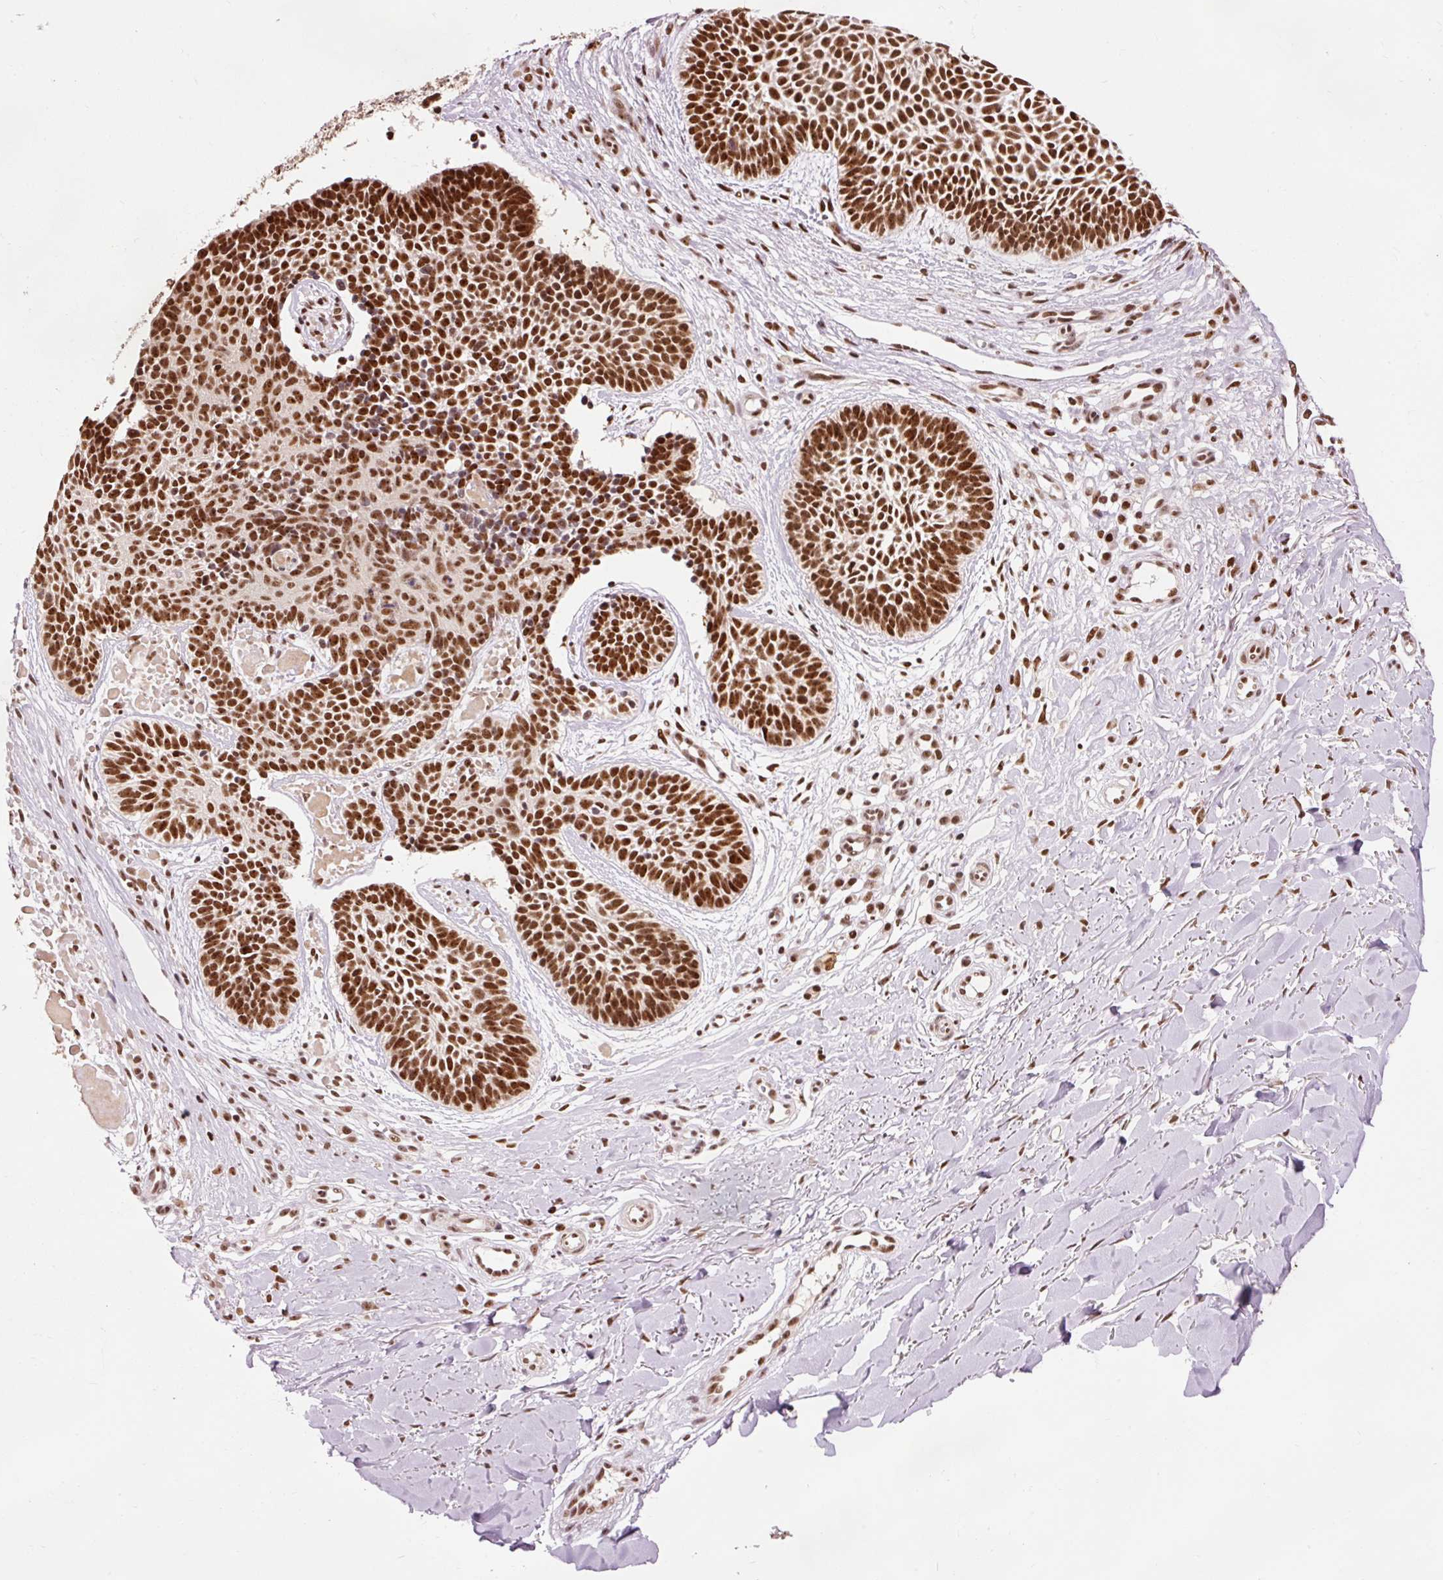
{"staining": {"intensity": "strong", "quantity": ">75%", "location": "nuclear"}, "tissue": "skin cancer", "cell_type": "Tumor cells", "image_type": "cancer", "snomed": [{"axis": "morphology", "description": "Basal cell carcinoma"}, {"axis": "topography", "description": "Skin"}], "caption": "The immunohistochemical stain shows strong nuclear staining in tumor cells of basal cell carcinoma (skin) tissue. (IHC, brightfield microscopy, high magnification).", "gene": "ZBTB44", "patient": {"sex": "male", "age": 49}}